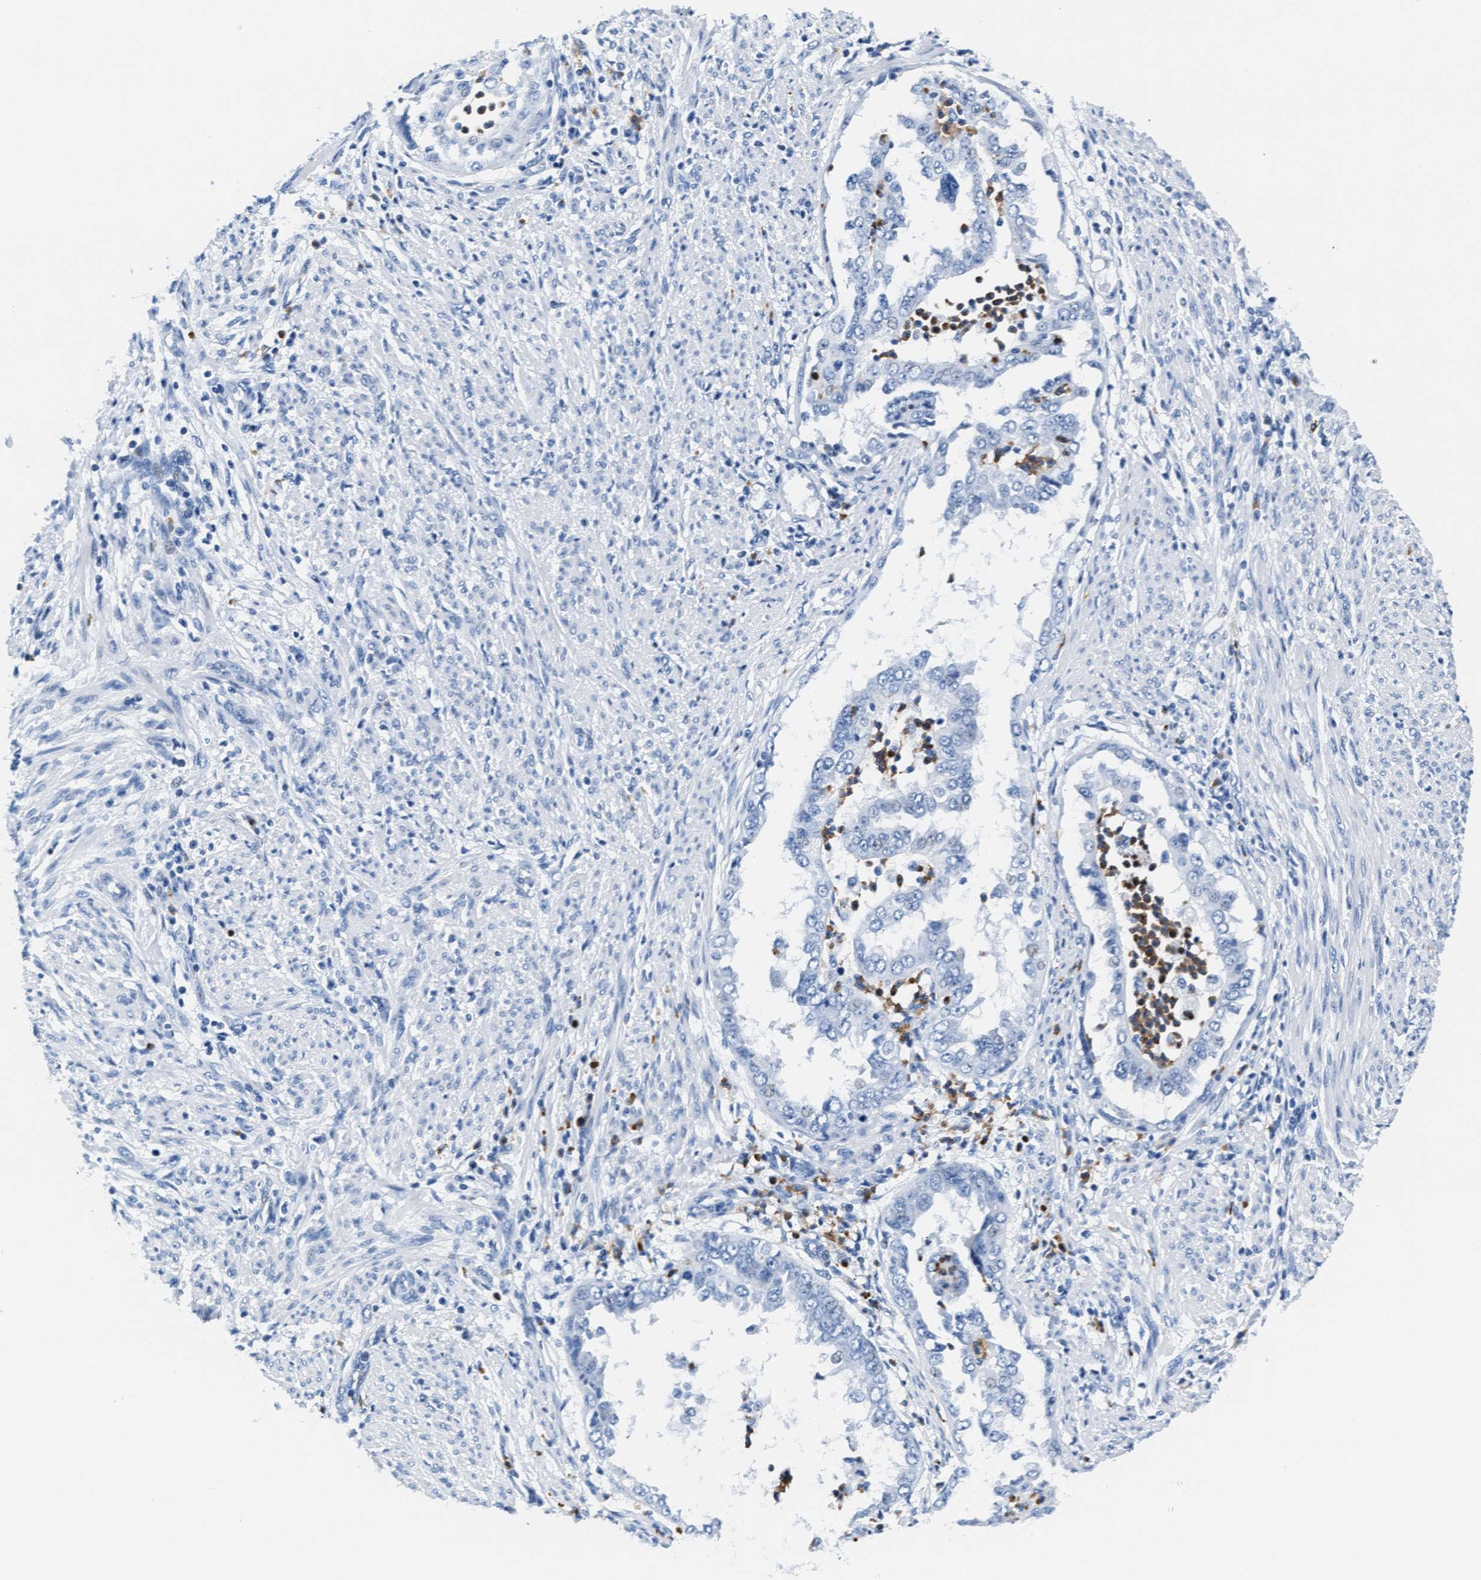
{"staining": {"intensity": "negative", "quantity": "none", "location": "none"}, "tissue": "endometrial cancer", "cell_type": "Tumor cells", "image_type": "cancer", "snomed": [{"axis": "morphology", "description": "Adenocarcinoma, NOS"}, {"axis": "topography", "description": "Endometrium"}], "caption": "The micrograph reveals no significant staining in tumor cells of endometrial adenocarcinoma.", "gene": "MMP8", "patient": {"sex": "female", "age": 85}}